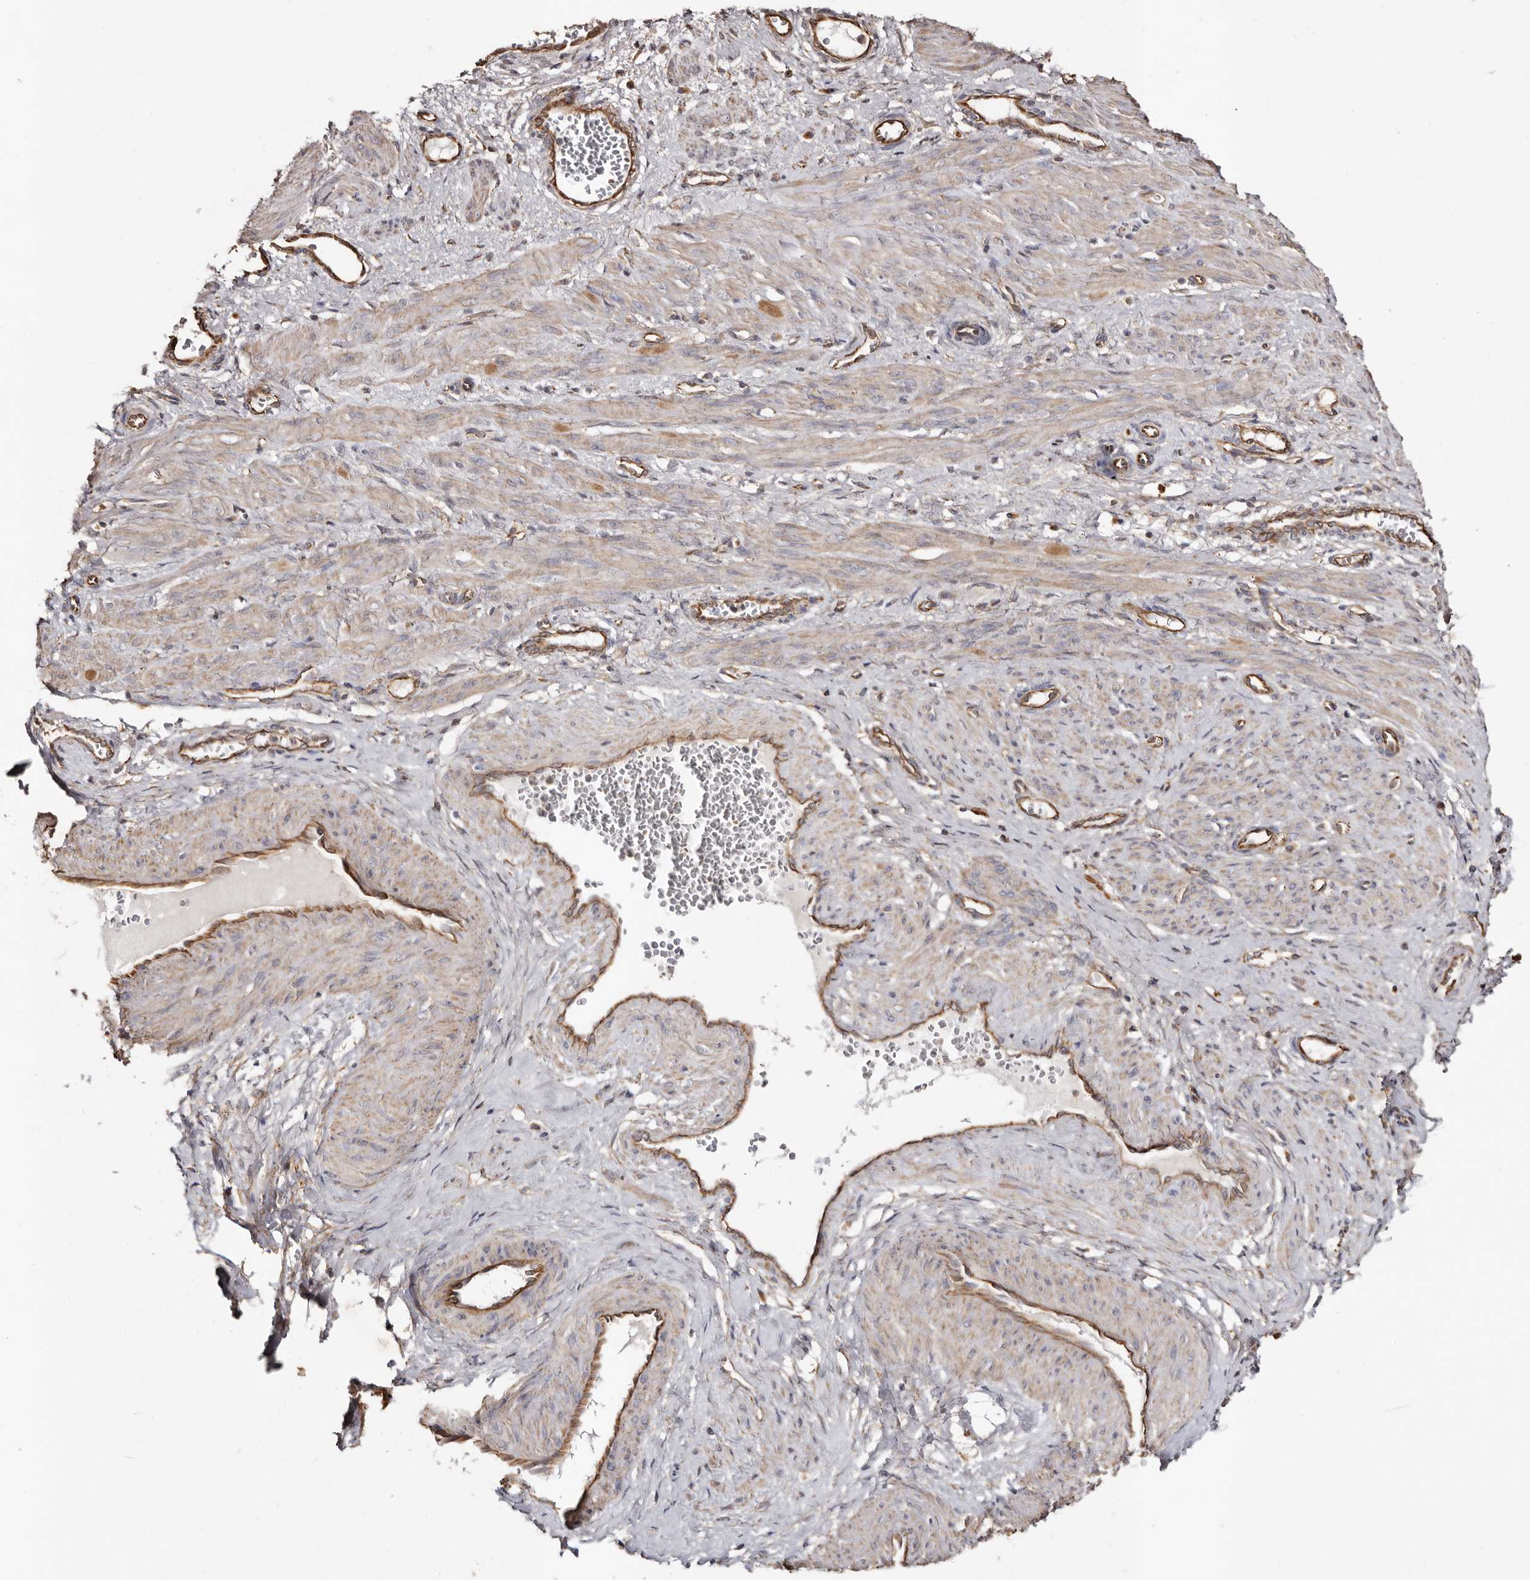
{"staining": {"intensity": "weak", "quantity": ">75%", "location": "cytoplasmic/membranous"}, "tissue": "smooth muscle", "cell_type": "Smooth muscle cells", "image_type": "normal", "snomed": [{"axis": "morphology", "description": "Normal tissue, NOS"}, {"axis": "topography", "description": "Endometrium"}], "caption": "Benign smooth muscle was stained to show a protein in brown. There is low levels of weak cytoplasmic/membranous positivity in about >75% of smooth muscle cells. The protein of interest is shown in brown color, while the nuclei are stained blue.", "gene": "MACC1", "patient": {"sex": "female", "age": 33}}